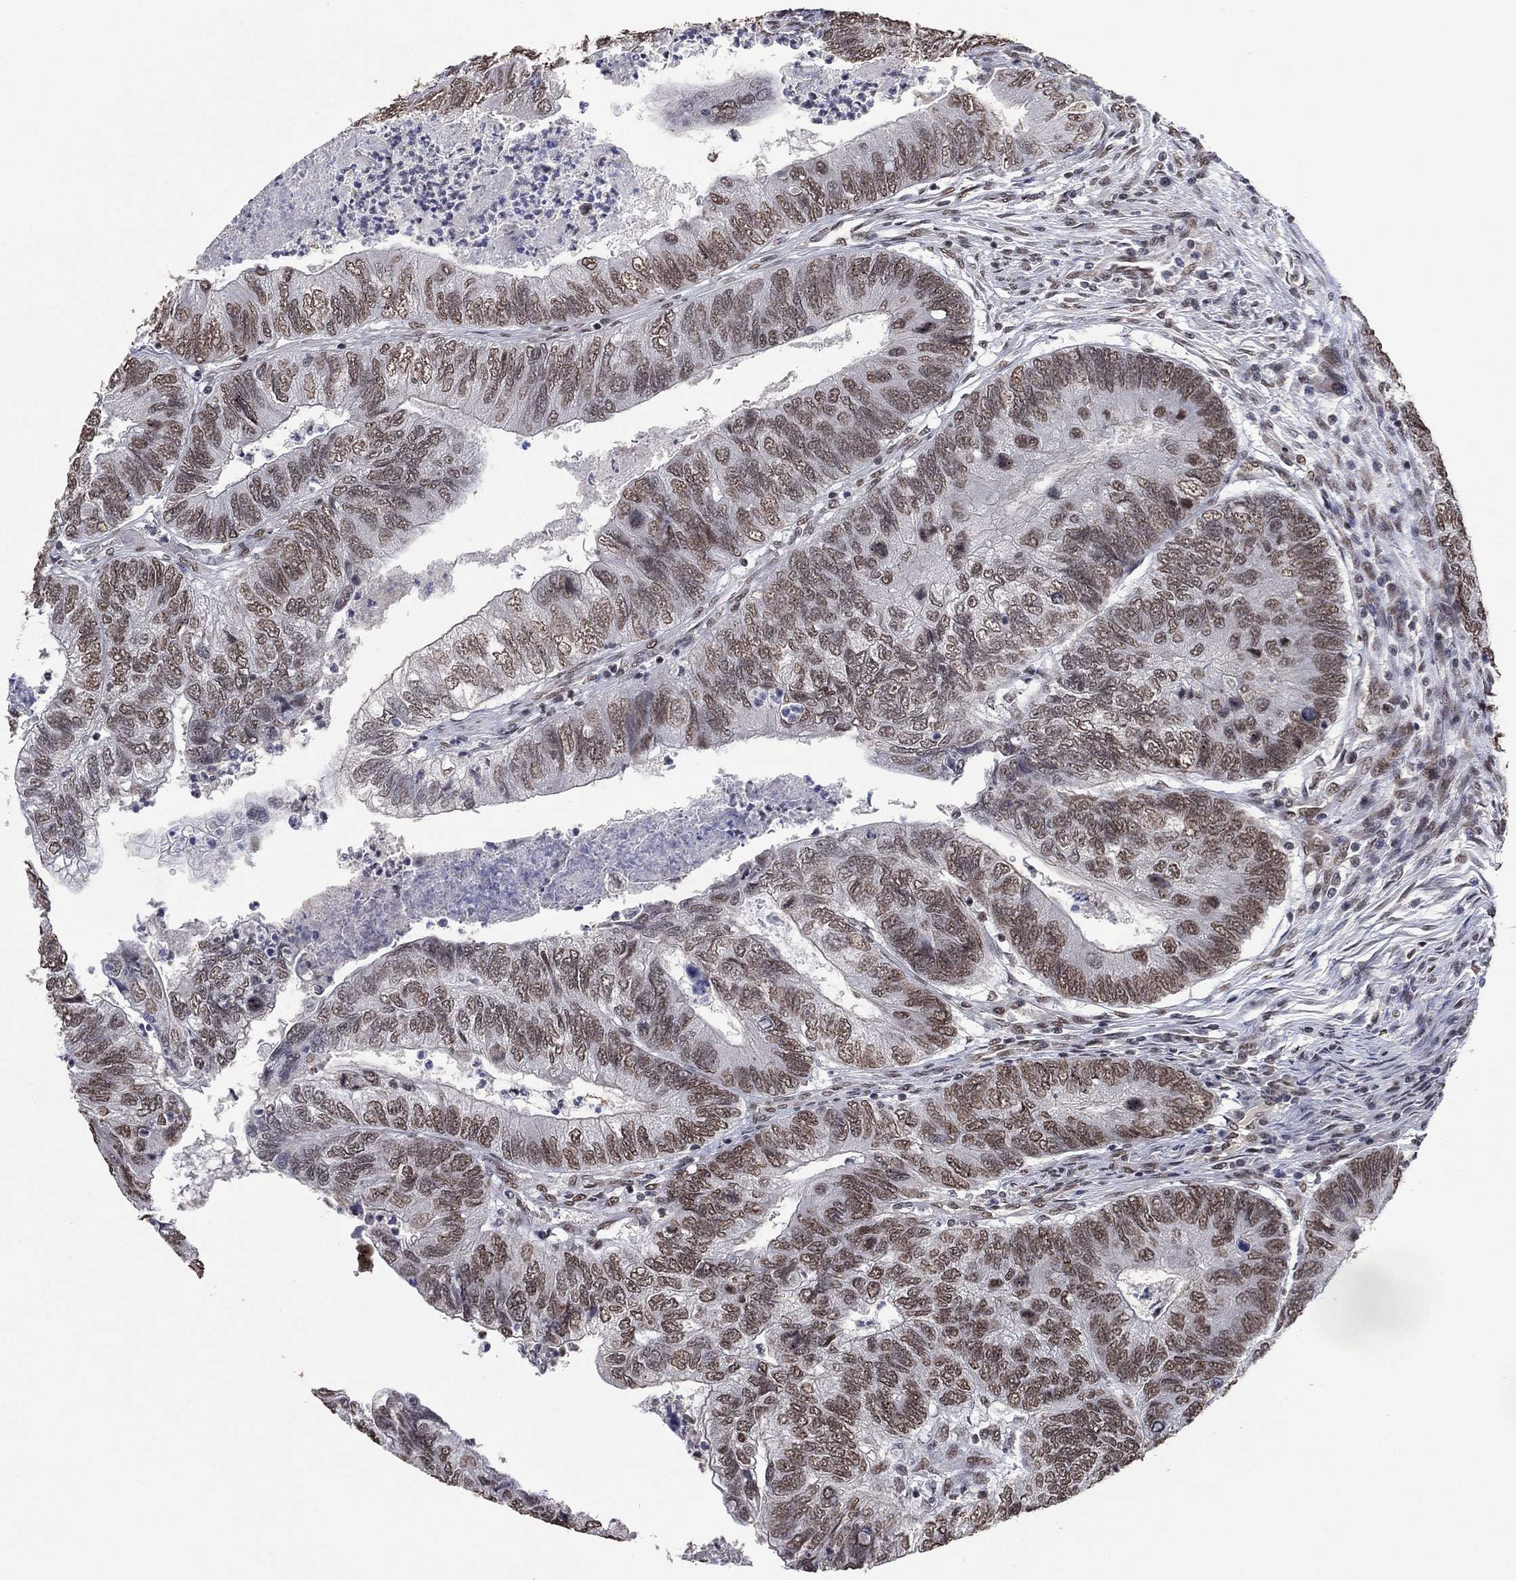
{"staining": {"intensity": "weak", "quantity": "<25%", "location": "nuclear"}, "tissue": "colorectal cancer", "cell_type": "Tumor cells", "image_type": "cancer", "snomed": [{"axis": "morphology", "description": "Adenocarcinoma, NOS"}, {"axis": "topography", "description": "Colon"}], "caption": "This is an immunohistochemistry histopathology image of adenocarcinoma (colorectal). There is no positivity in tumor cells.", "gene": "EHMT1", "patient": {"sex": "female", "age": 67}}